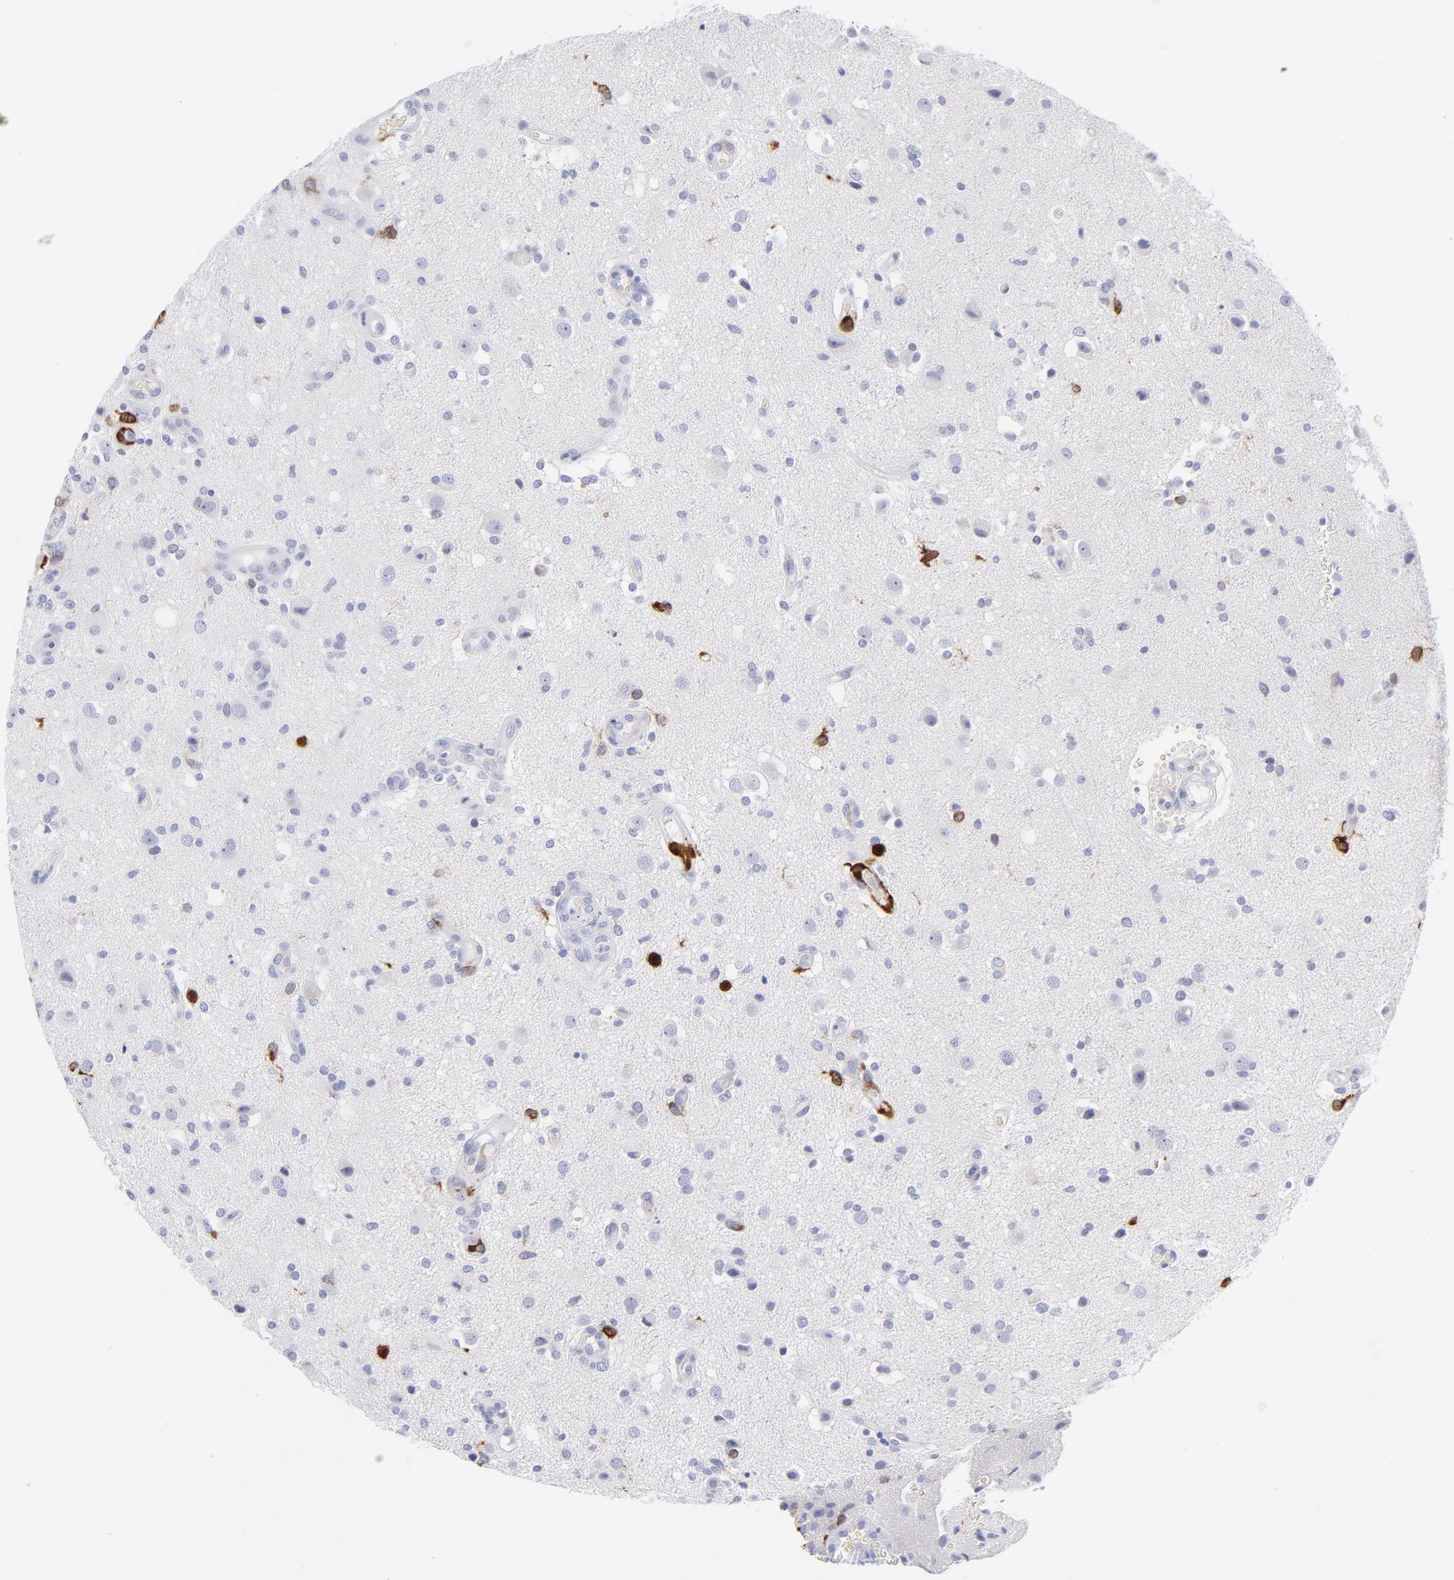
{"staining": {"intensity": "strong", "quantity": "<25%", "location": "cytoplasmic/membranous"}, "tissue": "glioma", "cell_type": "Tumor cells", "image_type": "cancer", "snomed": [{"axis": "morphology", "description": "Normal tissue, NOS"}, {"axis": "morphology", "description": "Glioma, malignant, High grade"}, {"axis": "topography", "description": "Cerebral cortex"}], "caption": "The immunohistochemical stain shows strong cytoplasmic/membranous staining in tumor cells of malignant glioma (high-grade) tissue.", "gene": "CCNB1", "patient": {"sex": "male", "age": 75}}